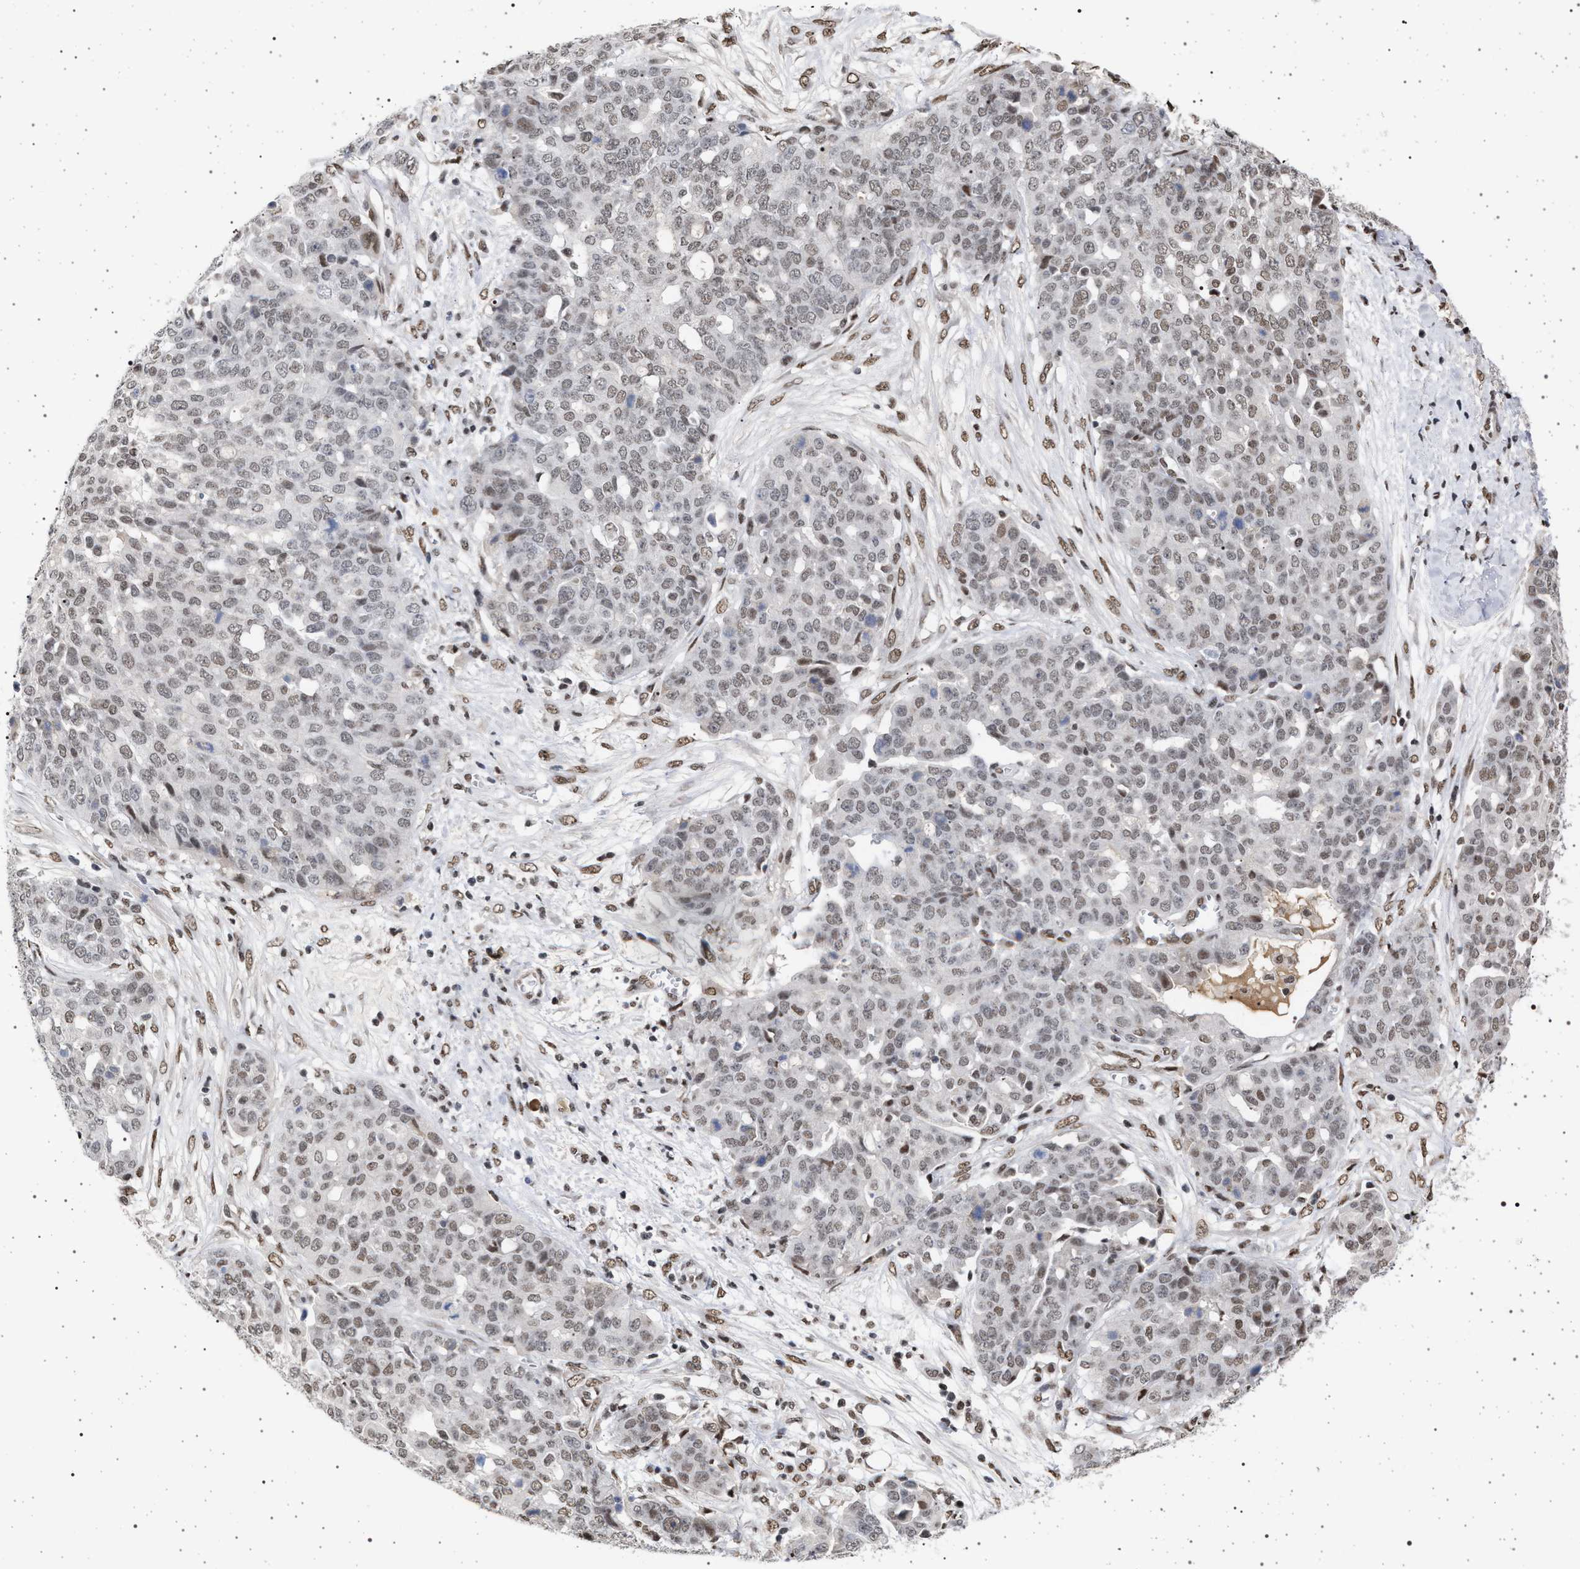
{"staining": {"intensity": "weak", "quantity": "25%-75%", "location": "nuclear"}, "tissue": "ovarian cancer", "cell_type": "Tumor cells", "image_type": "cancer", "snomed": [{"axis": "morphology", "description": "Cystadenocarcinoma, serous, NOS"}, {"axis": "topography", "description": "Soft tissue"}, {"axis": "topography", "description": "Ovary"}], "caption": "Tumor cells demonstrate low levels of weak nuclear staining in about 25%-75% of cells in ovarian cancer.", "gene": "PHF12", "patient": {"sex": "female", "age": 57}}